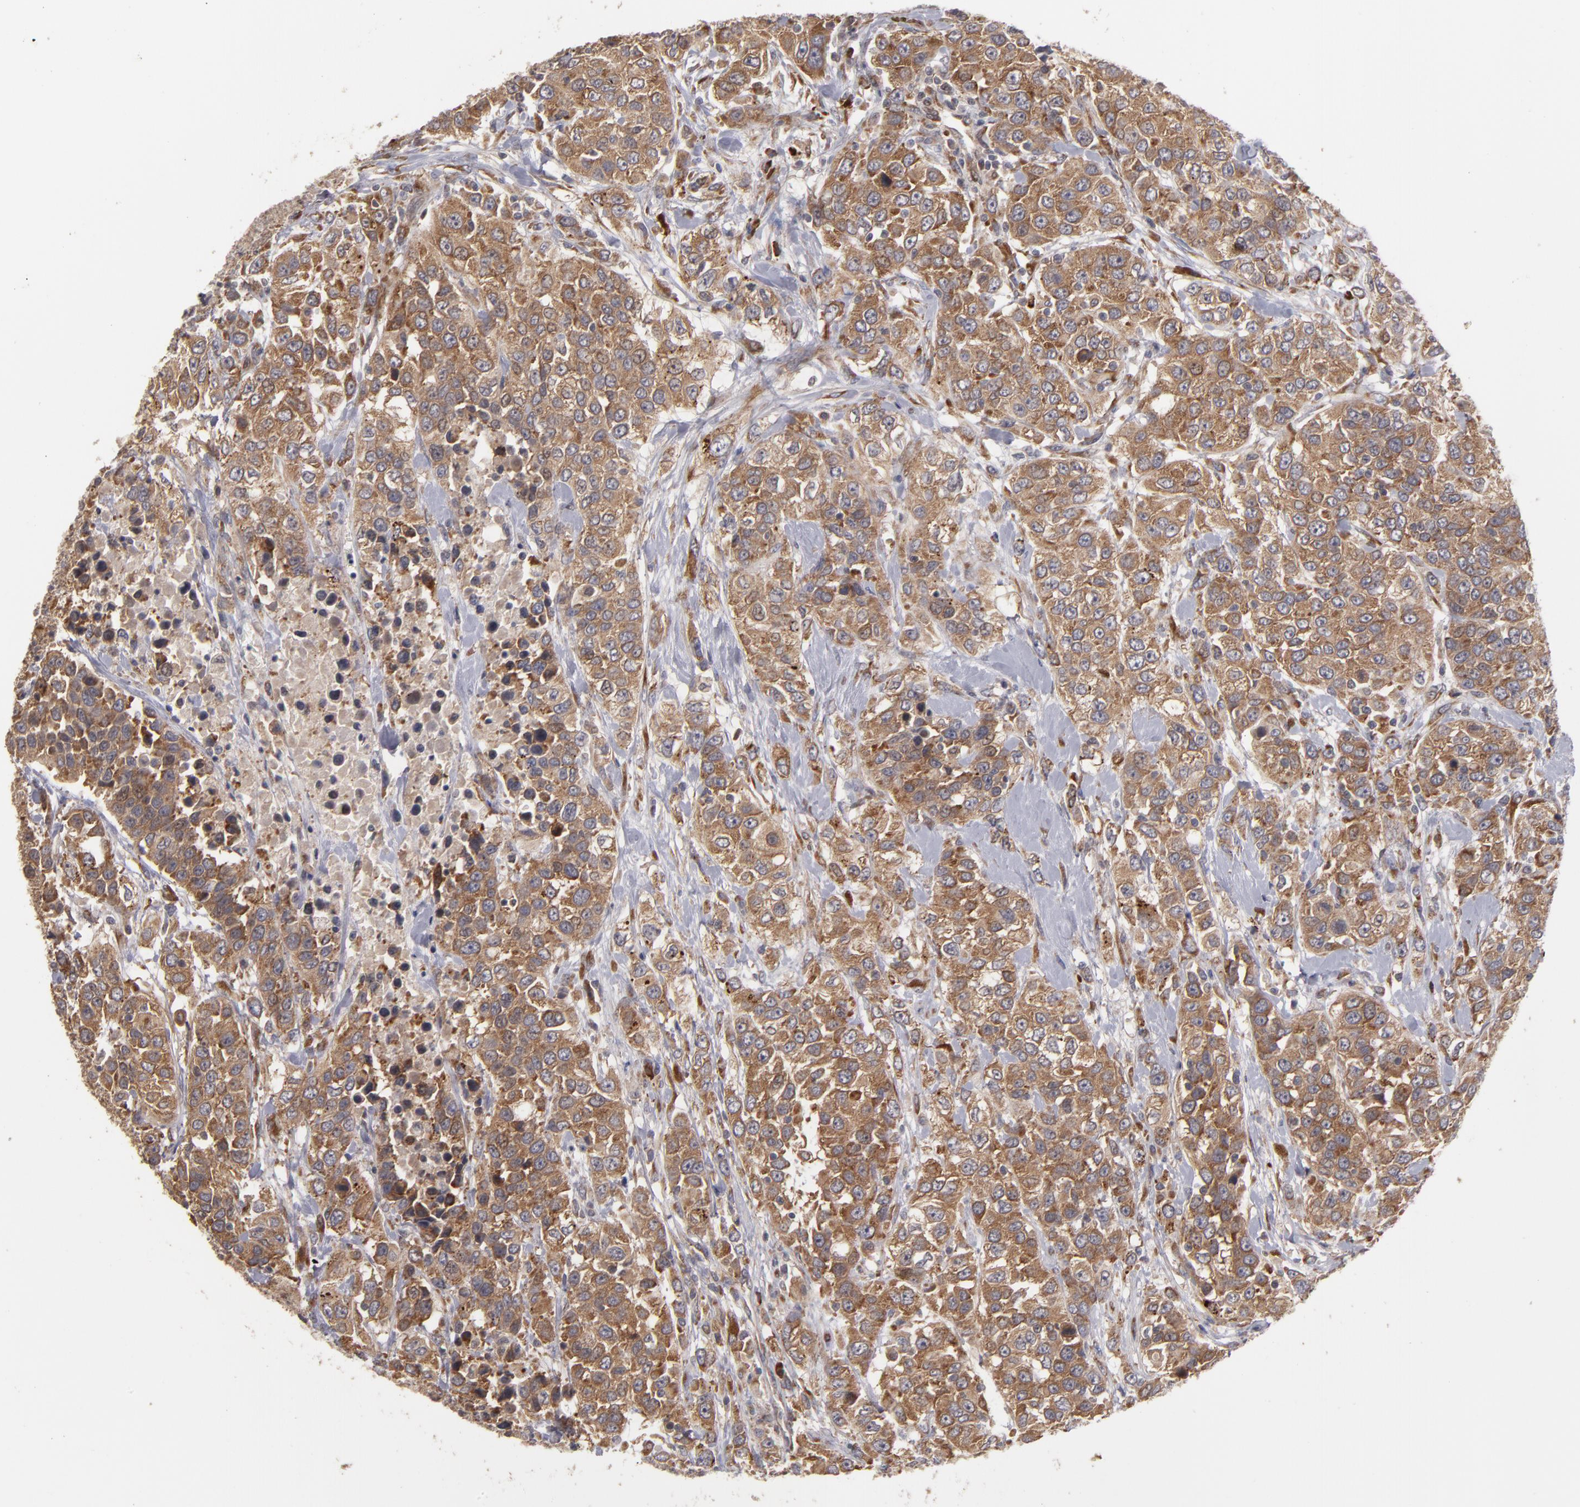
{"staining": {"intensity": "moderate", "quantity": ">75%", "location": "cytoplasmic/membranous"}, "tissue": "urothelial cancer", "cell_type": "Tumor cells", "image_type": "cancer", "snomed": [{"axis": "morphology", "description": "Urothelial carcinoma, High grade"}, {"axis": "topography", "description": "Urinary bladder"}], "caption": "Protein analysis of urothelial cancer tissue demonstrates moderate cytoplasmic/membranous staining in approximately >75% of tumor cells.", "gene": "SND1", "patient": {"sex": "female", "age": 80}}